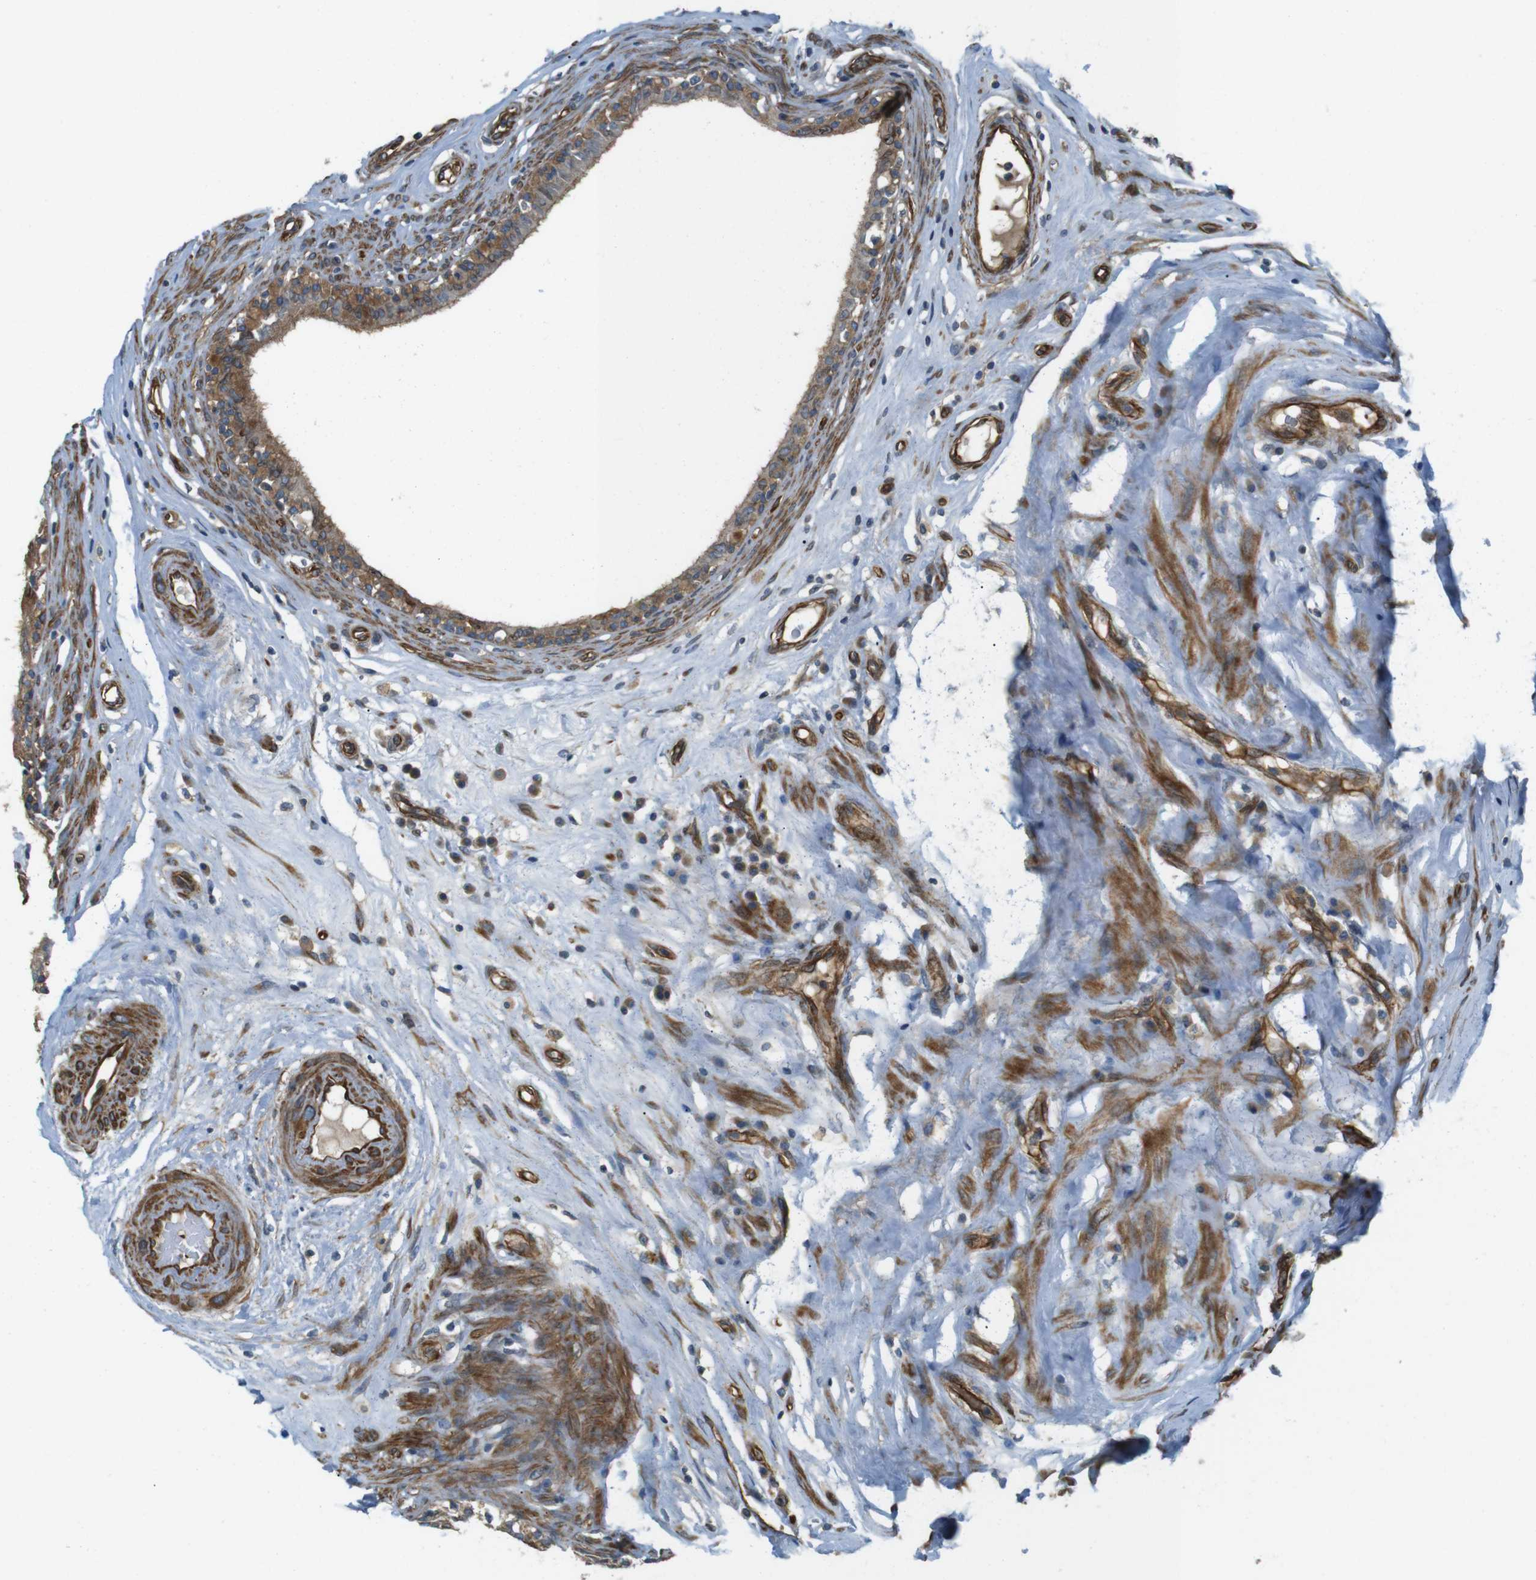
{"staining": {"intensity": "moderate", "quantity": ">75%", "location": "cytoplasmic/membranous,nuclear"}, "tissue": "epididymis", "cell_type": "Glandular cells", "image_type": "normal", "snomed": [{"axis": "morphology", "description": "Normal tissue, NOS"}, {"axis": "morphology", "description": "Inflammation, NOS"}, {"axis": "topography", "description": "Epididymis"}], "caption": "IHC of unremarkable human epididymis displays medium levels of moderate cytoplasmic/membranous,nuclear expression in about >75% of glandular cells. (Stains: DAB (3,3'-diaminobenzidine) in brown, nuclei in blue, Microscopy: brightfield microscopy at high magnification).", "gene": "TSC1", "patient": {"sex": "male", "age": 84}}